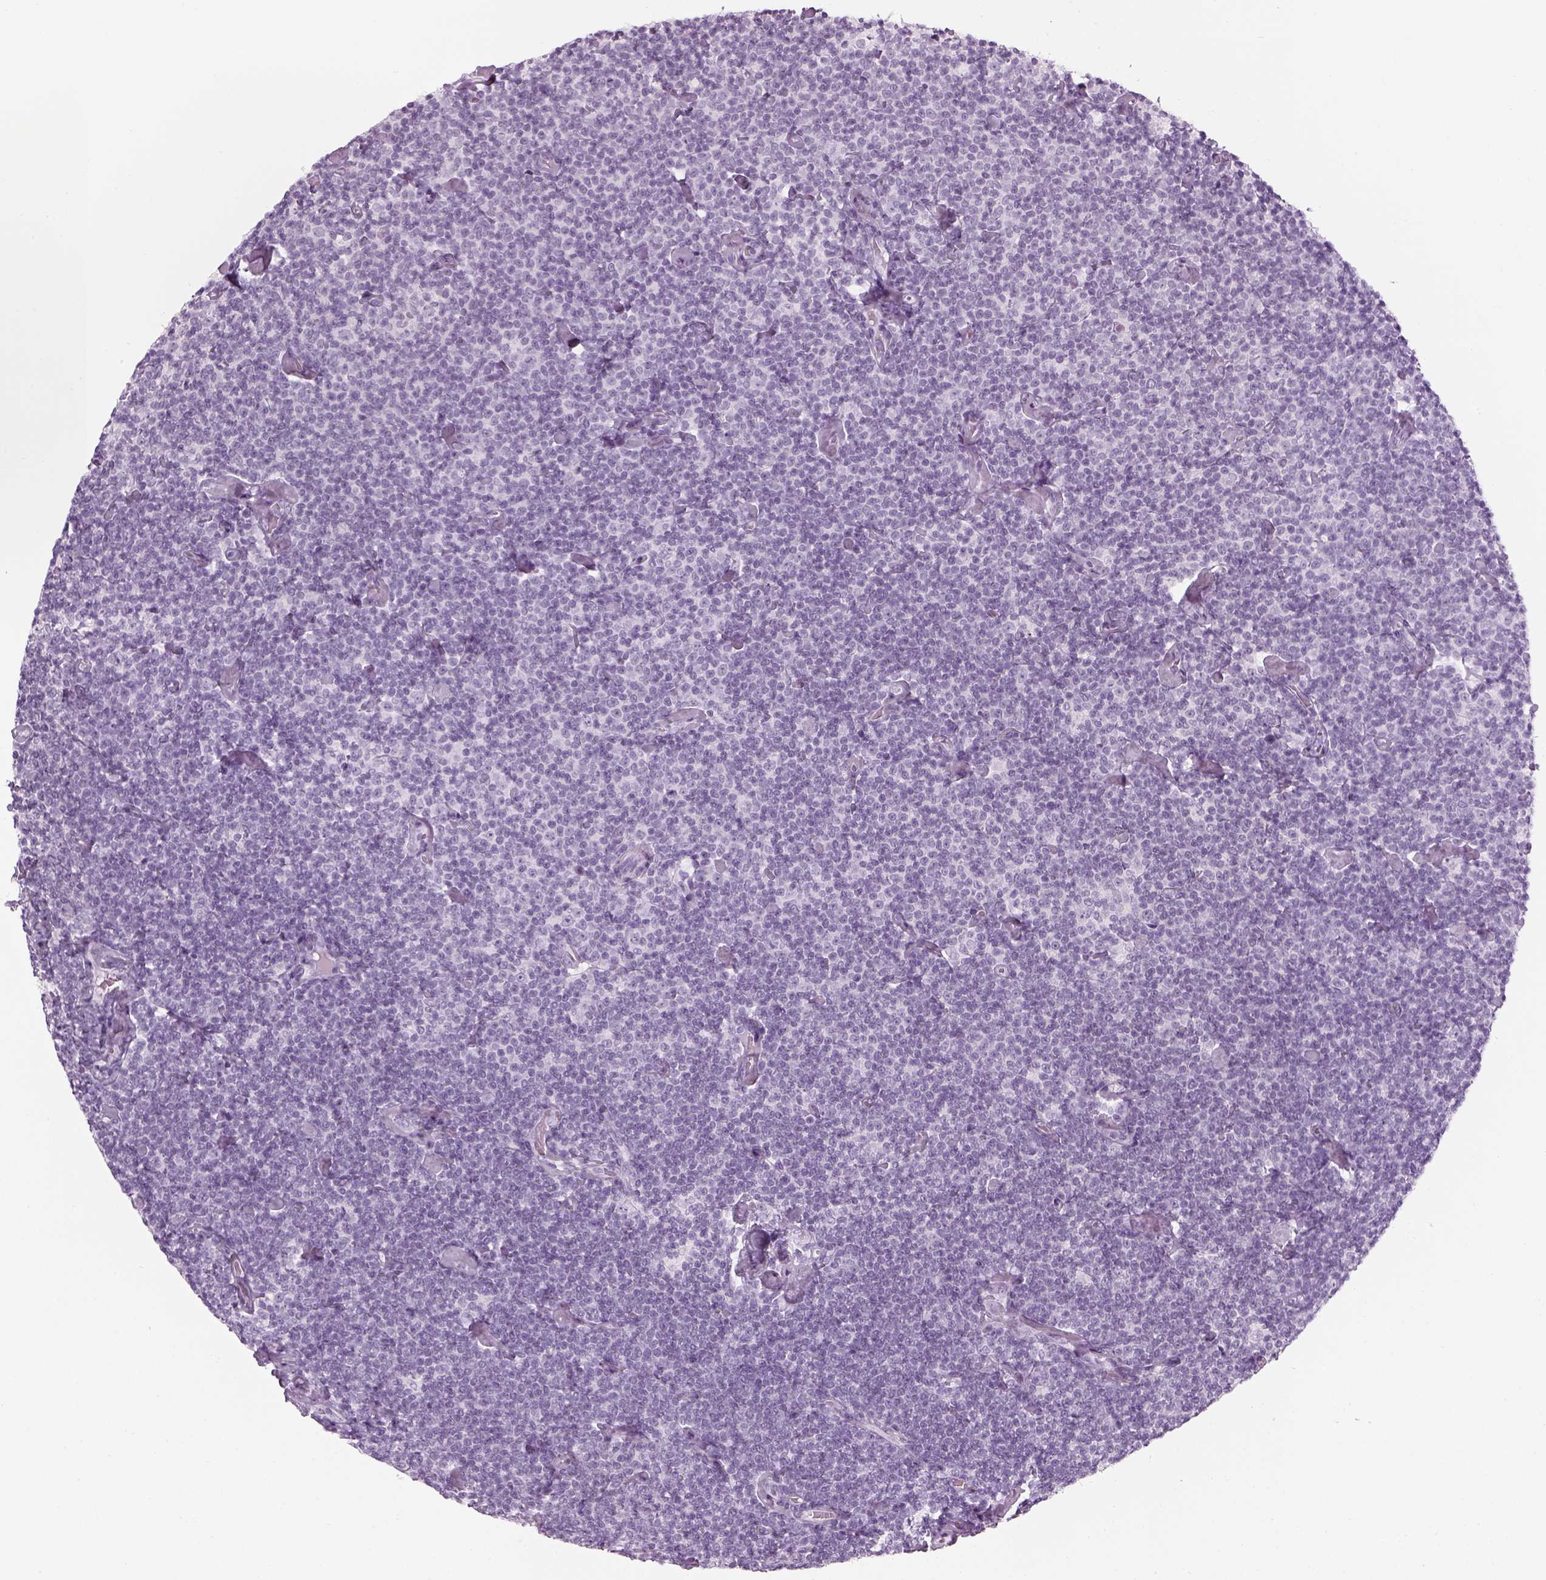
{"staining": {"intensity": "negative", "quantity": "none", "location": "none"}, "tissue": "lymphoma", "cell_type": "Tumor cells", "image_type": "cancer", "snomed": [{"axis": "morphology", "description": "Malignant lymphoma, non-Hodgkin's type, Low grade"}, {"axis": "topography", "description": "Lymph node"}], "caption": "Immunohistochemical staining of human lymphoma shows no significant positivity in tumor cells. The staining was performed using DAB (3,3'-diaminobenzidine) to visualize the protein expression in brown, while the nuclei were stained in blue with hematoxylin (Magnification: 20x).", "gene": "SAG", "patient": {"sex": "male", "age": 81}}